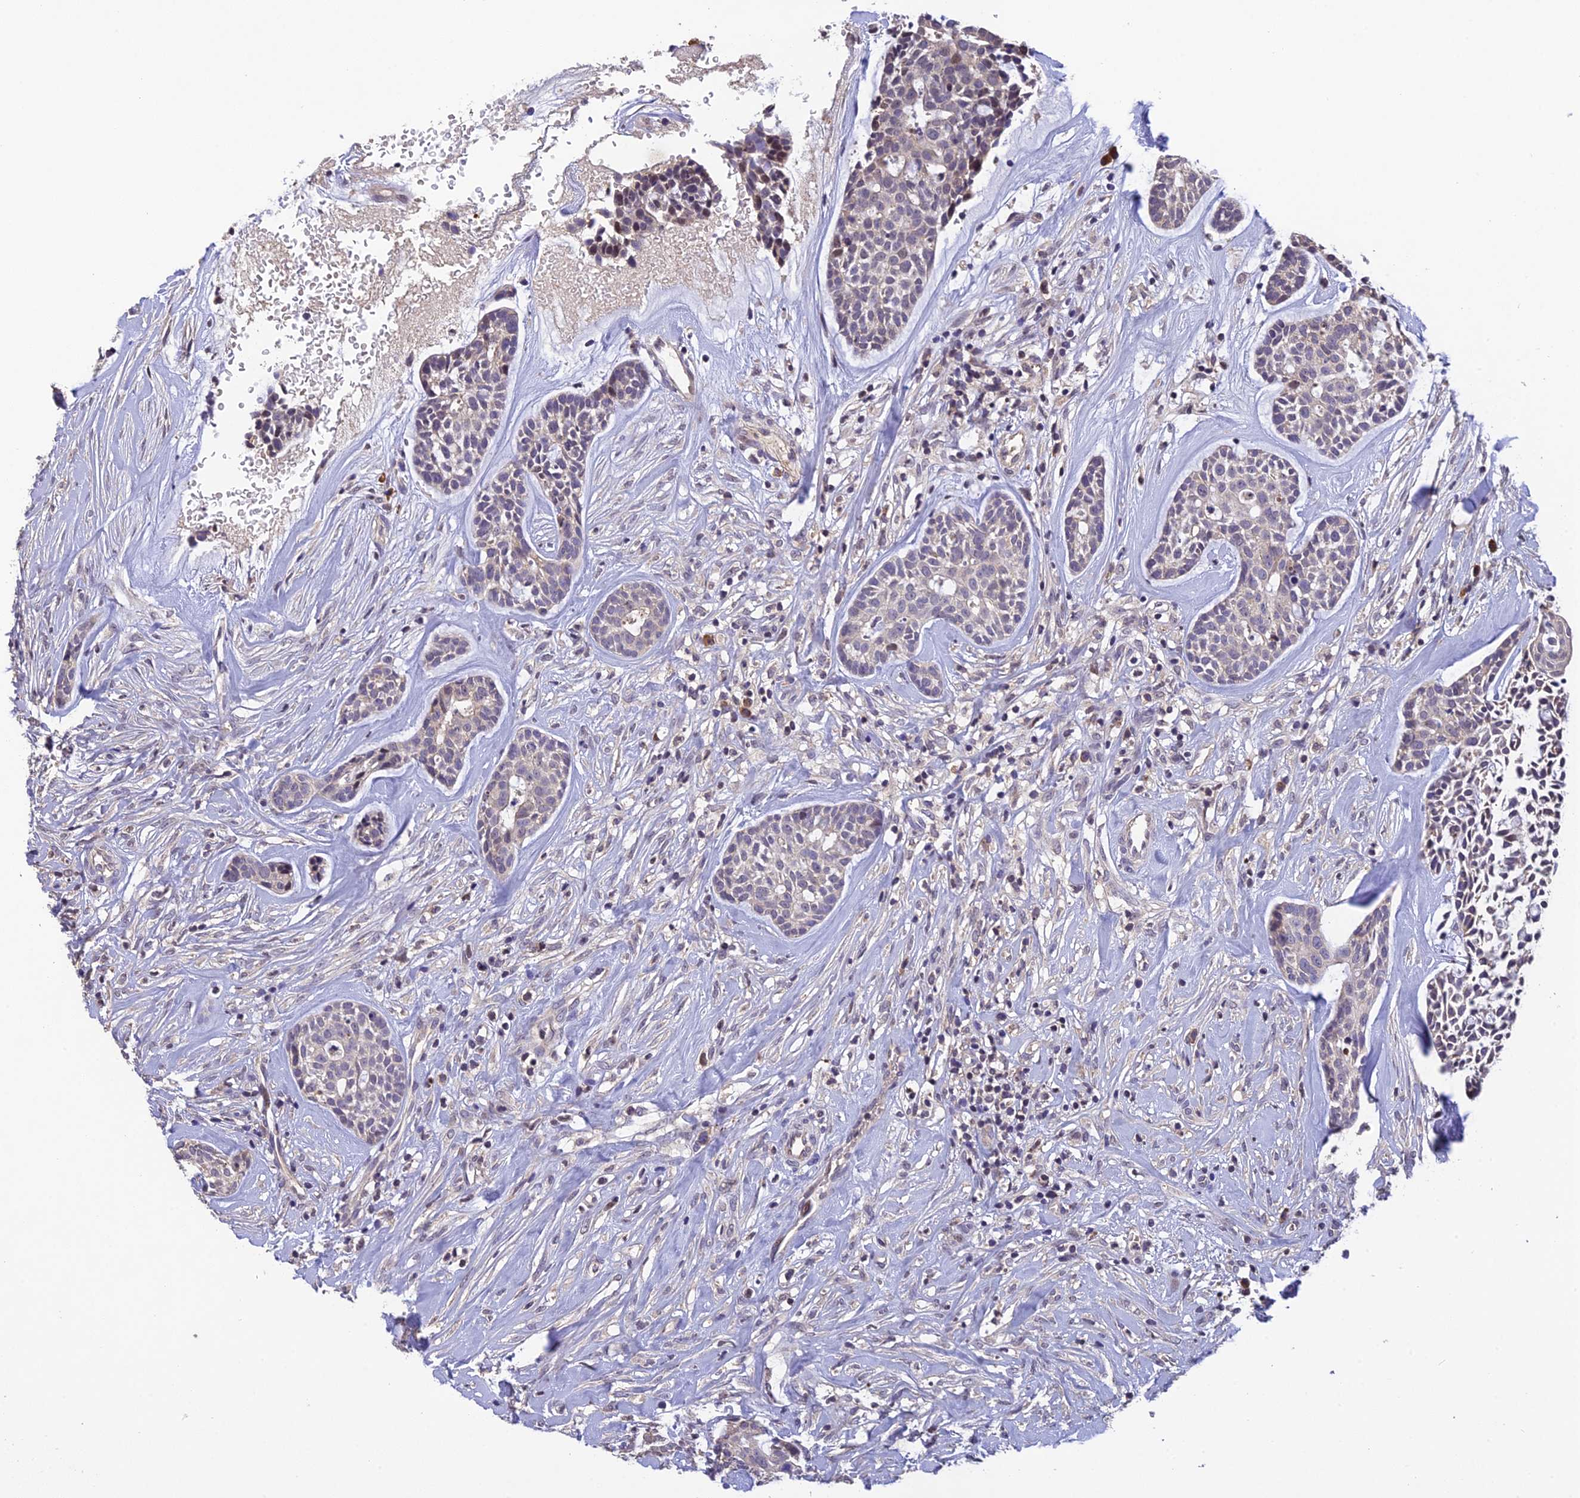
{"staining": {"intensity": "weak", "quantity": "<25%", "location": "cytoplasmic/membranous"}, "tissue": "head and neck cancer", "cell_type": "Tumor cells", "image_type": "cancer", "snomed": [{"axis": "morphology", "description": "Normal tissue, NOS"}, {"axis": "morphology", "description": "Adenocarcinoma, NOS"}, {"axis": "topography", "description": "Subcutis"}, {"axis": "topography", "description": "Nasopharynx"}, {"axis": "topography", "description": "Head-Neck"}], "caption": "IHC of human head and neck cancer (adenocarcinoma) shows no expression in tumor cells. (DAB (3,3'-diaminobenzidine) IHC with hematoxylin counter stain).", "gene": "DENND5B", "patient": {"sex": "female", "age": 73}}